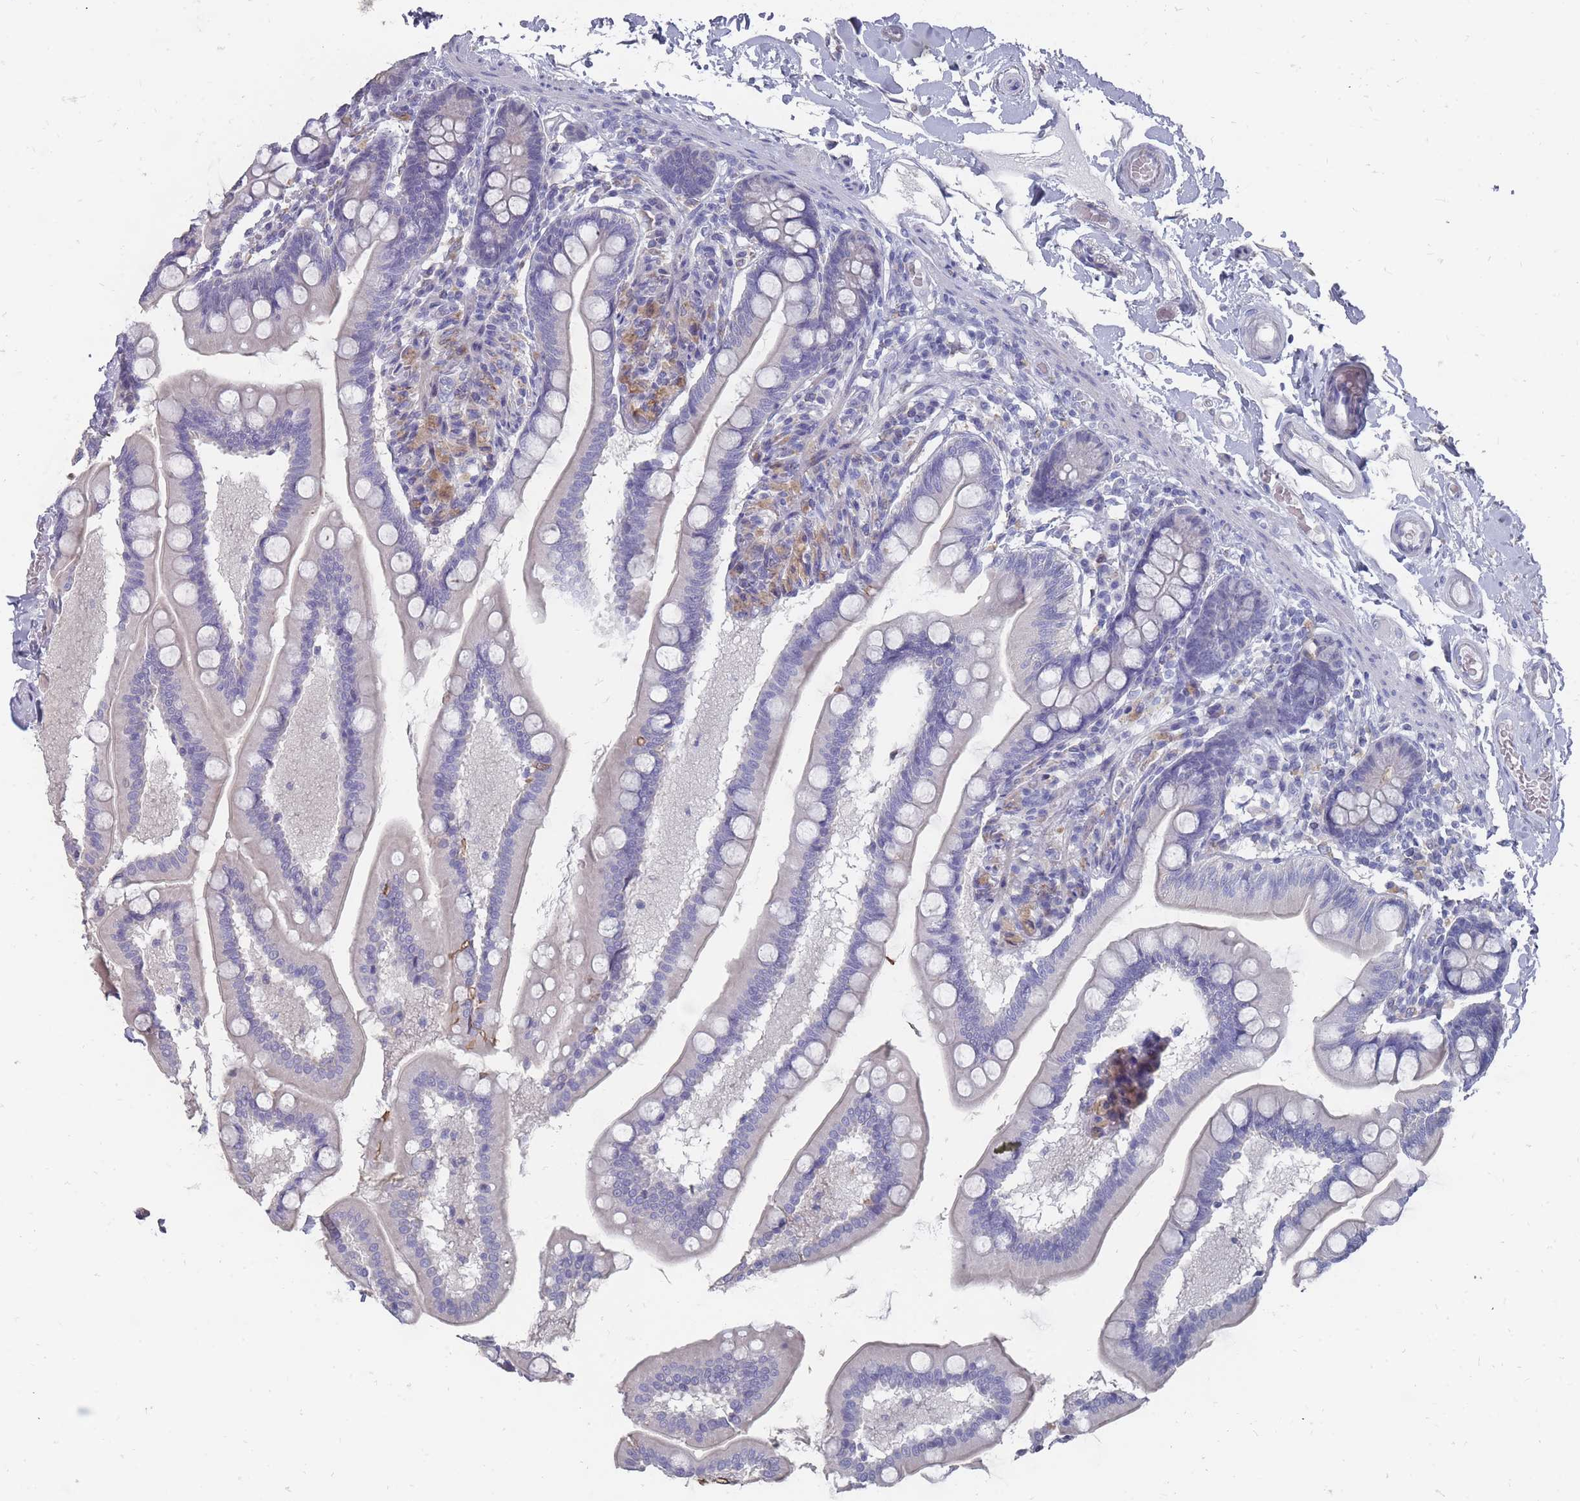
{"staining": {"intensity": "negative", "quantity": "none", "location": "none"}, "tissue": "small intestine", "cell_type": "Glandular cells", "image_type": "normal", "snomed": [{"axis": "morphology", "description": "Normal tissue, NOS"}, {"axis": "topography", "description": "Small intestine"}], "caption": "Benign small intestine was stained to show a protein in brown. There is no significant positivity in glandular cells. (Brightfield microscopy of DAB (3,3'-diaminobenzidine) immunohistochemistry at high magnification).", "gene": "OTULINL", "patient": {"sex": "female", "age": 64}}